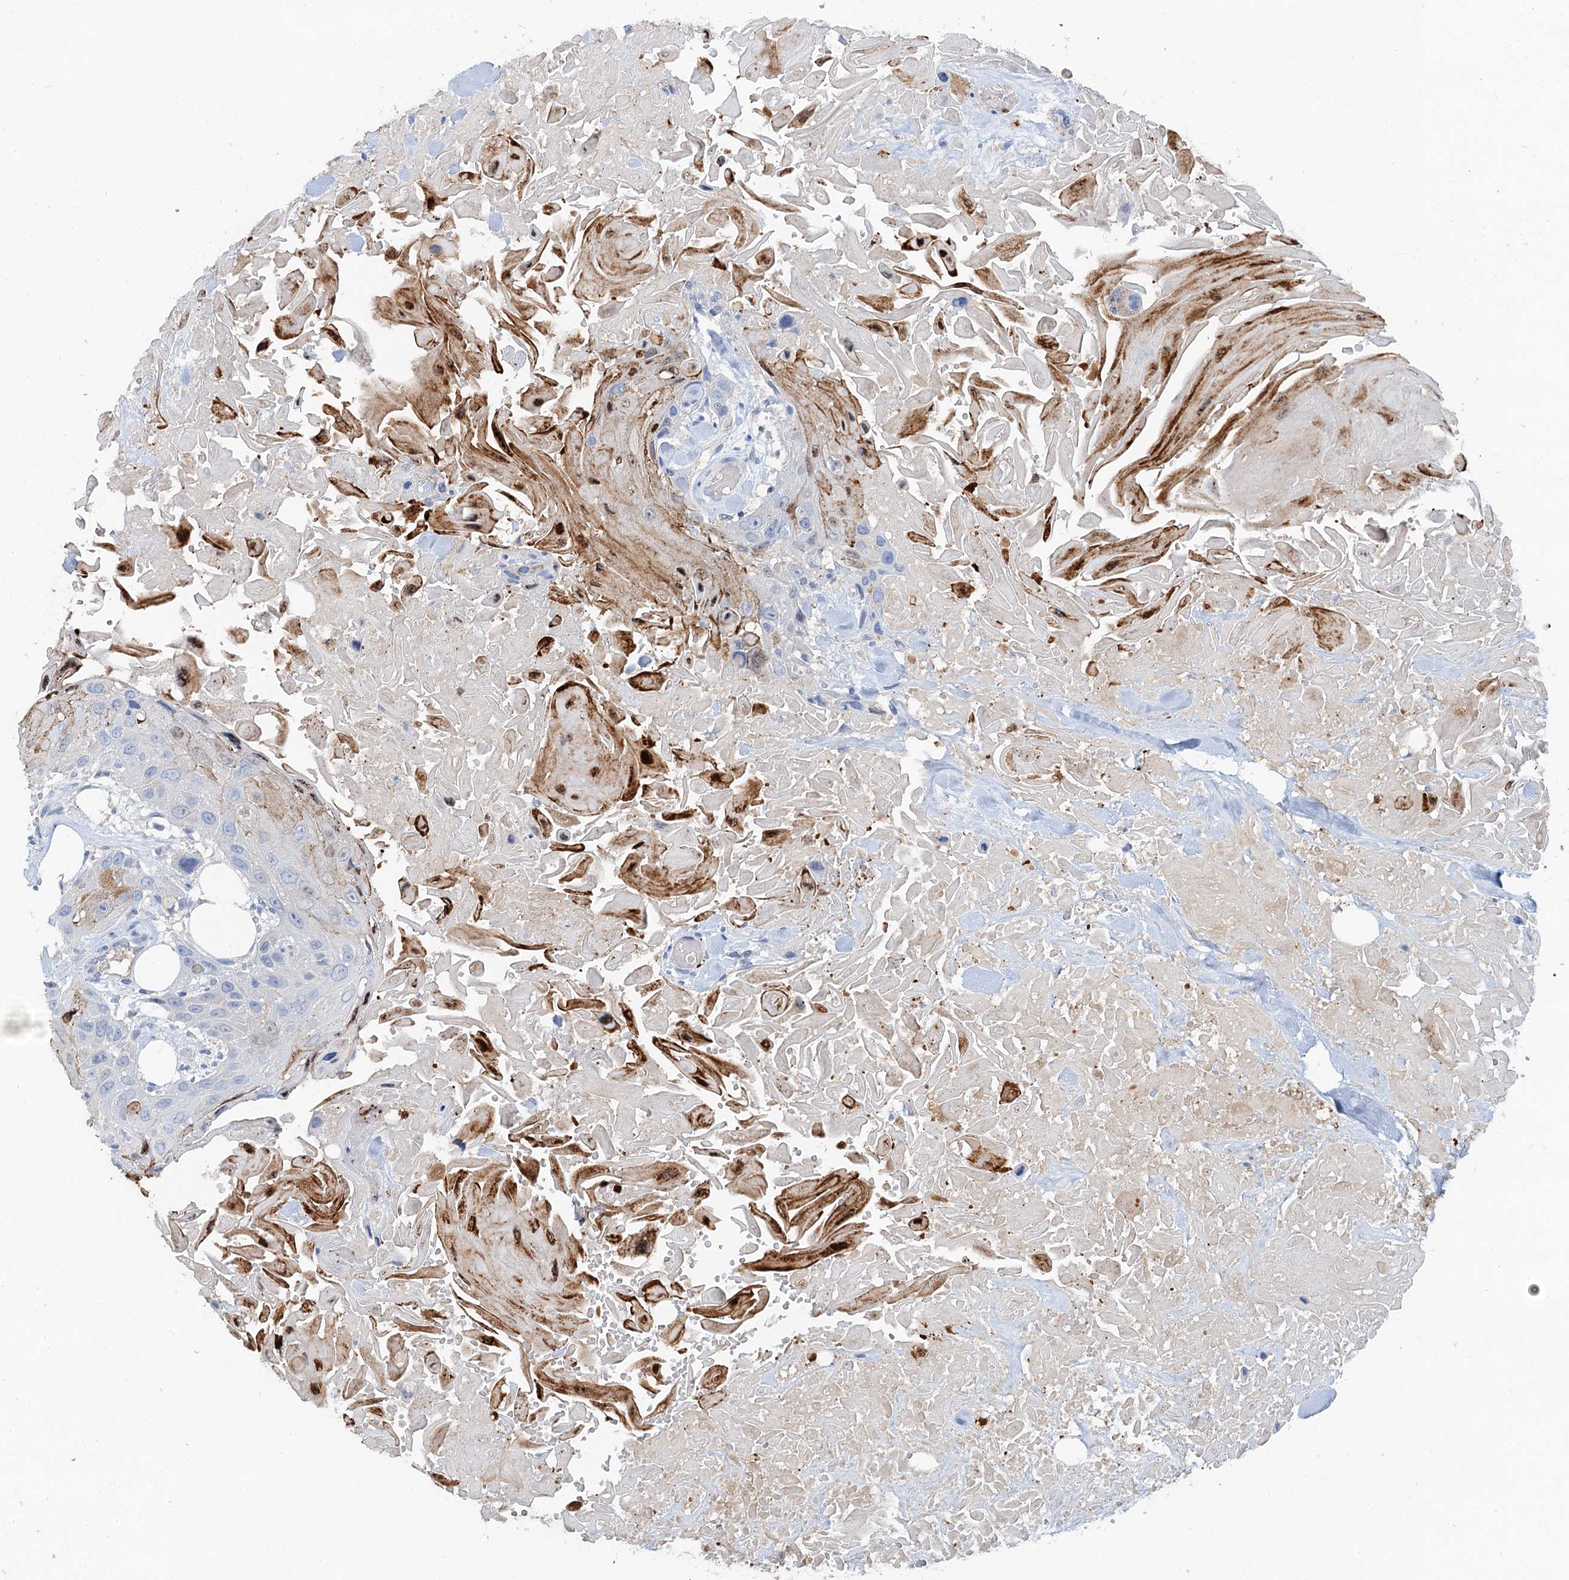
{"staining": {"intensity": "negative", "quantity": "none", "location": "none"}, "tissue": "head and neck cancer", "cell_type": "Tumor cells", "image_type": "cancer", "snomed": [{"axis": "morphology", "description": "Squamous cell carcinoma, NOS"}, {"axis": "topography", "description": "Head-Neck"}], "caption": "Tumor cells are negative for protein expression in human head and neck cancer (squamous cell carcinoma).", "gene": "OTOA", "patient": {"sex": "male", "age": 81}}